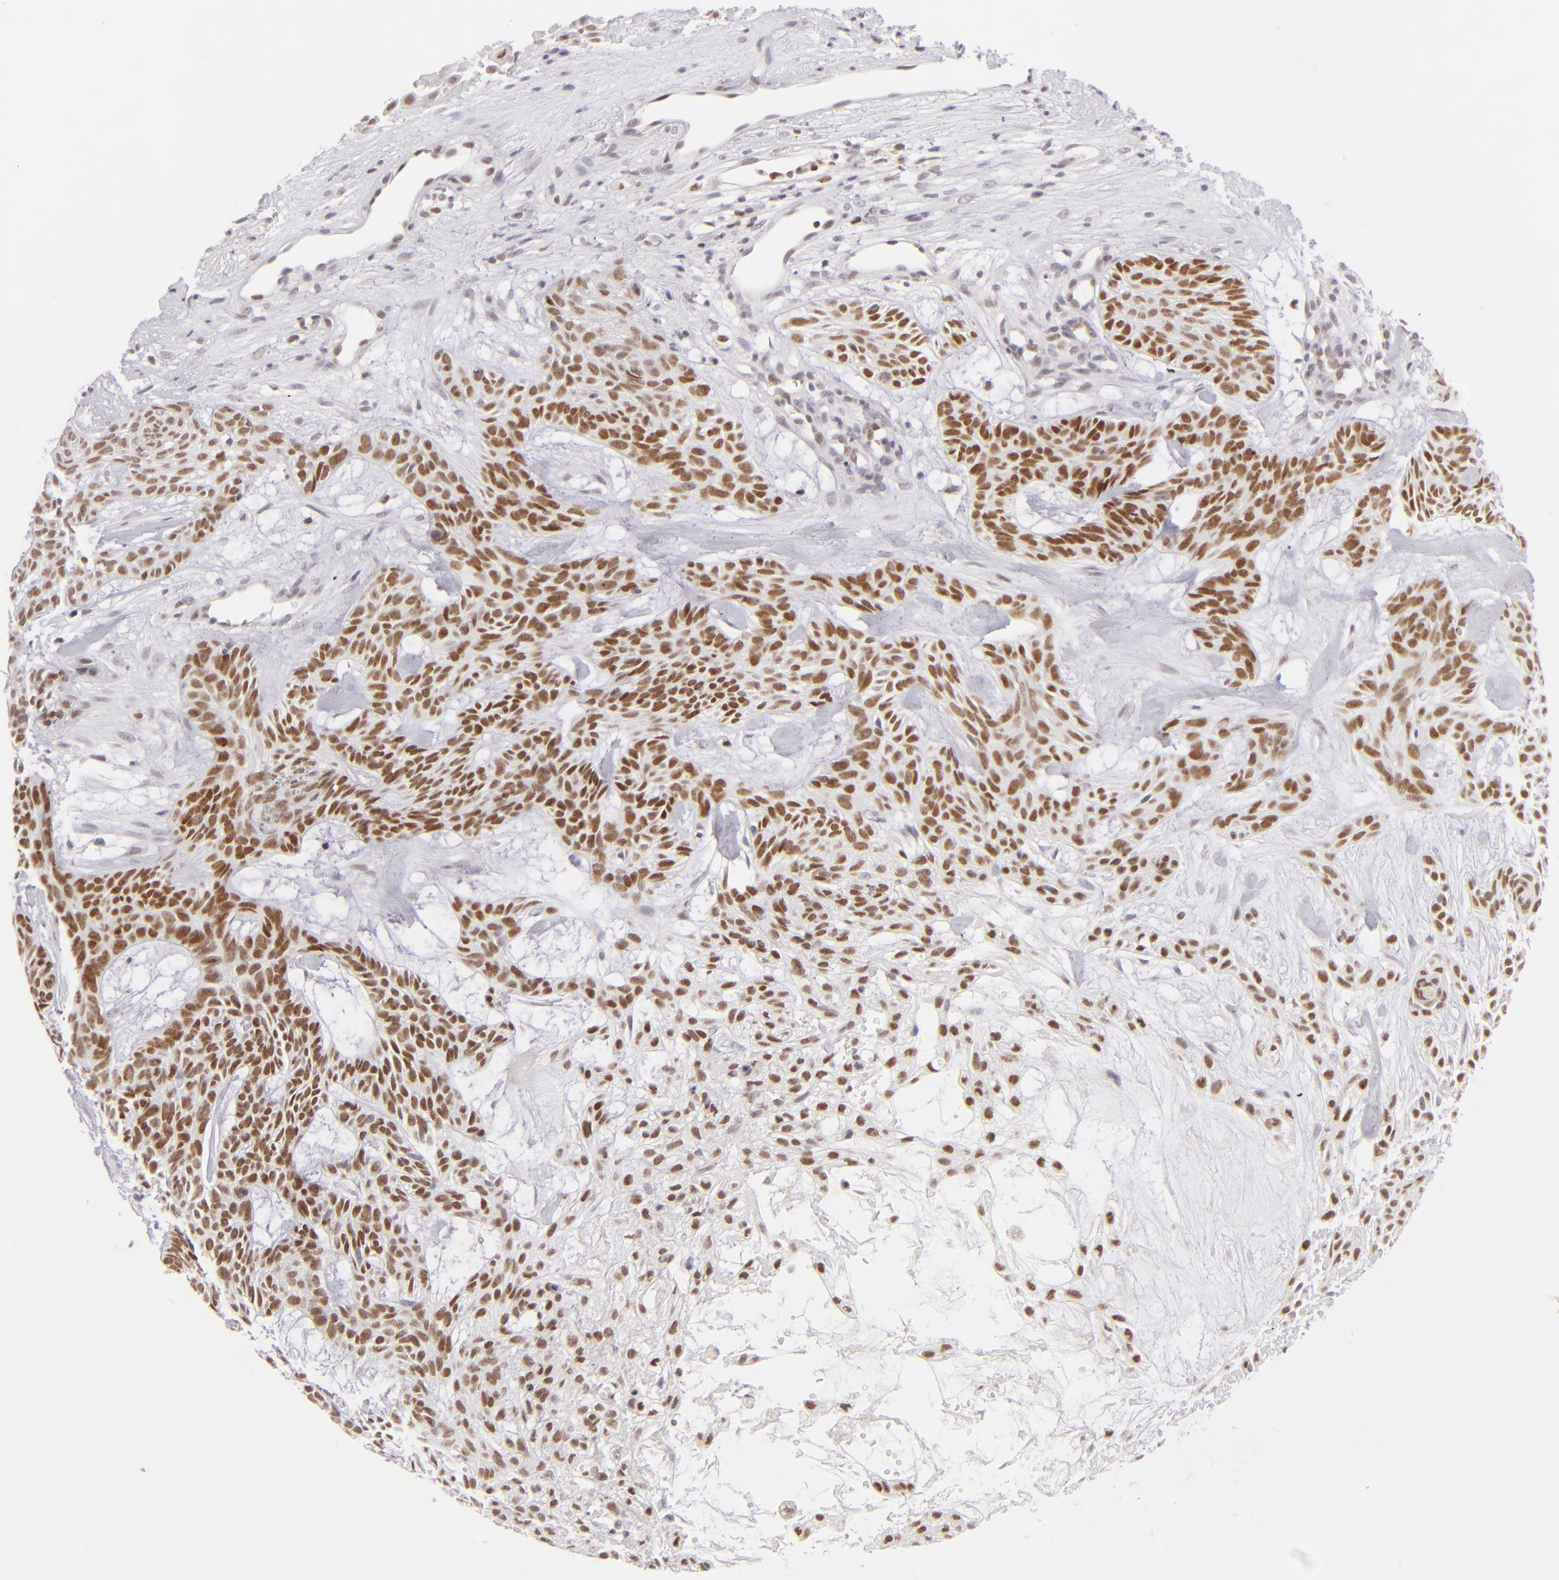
{"staining": {"intensity": "moderate", "quantity": ">75%", "location": "nuclear"}, "tissue": "skin cancer", "cell_type": "Tumor cells", "image_type": "cancer", "snomed": [{"axis": "morphology", "description": "Basal cell carcinoma"}, {"axis": "topography", "description": "Skin"}], "caption": "Immunohistochemical staining of human skin cancer (basal cell carcinoma) demonstrates moderate nuclear protein positivity in approximately >75% of tumor cells.", "gene": "POU2F1", "patient": {"sex": "male", "age": 75}}